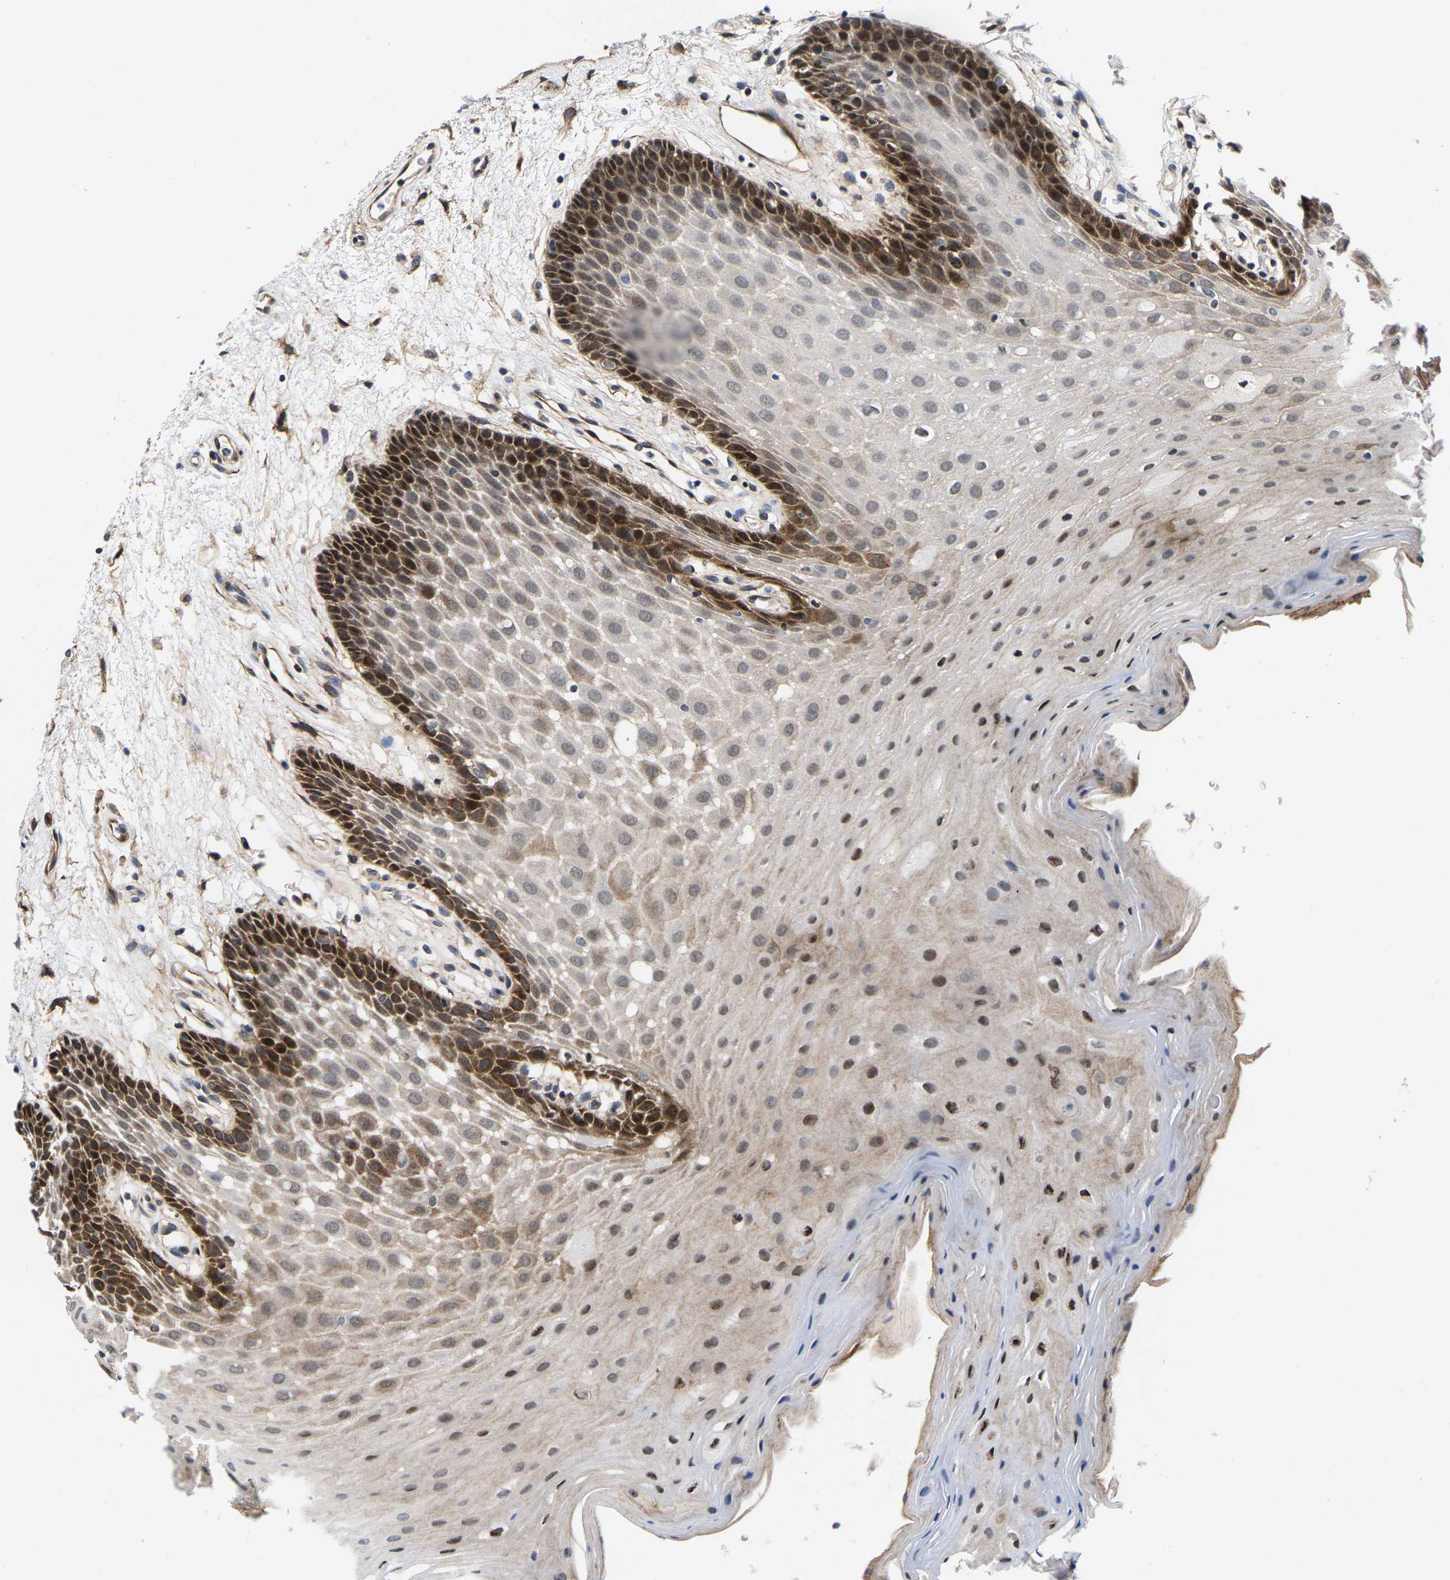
{"staining": {"intensity": "strong", "quantity": ">75%", "location": "cytoplasmic/membranous,nuclear"}, "tissue": "oral mucosa", "cell_type": "Squamous epithelial cells", "image_type": "normal", "snomed": [{"axis": "morphology", "description": "Normal tissue, NOS"}, {"axis": "morphology", "description": "Squamous cell carcinoma, NOS"}, {"axis": "topography", "description": "Oral tissue"}, {"axis": "topography", "description": "Head-Neck"}], "caption": "A micrograph of oral mucosa stained for a protein demonstrates strong cytoplasmic/membranous,nuclear brown staining in squamous epithelial cells. Immunohistochemistry (ihc) stains the protein of interest in brown and the nuclei are stained blue.", "gene": "GTPBP10", "patient": {"sex": "male", "age": 71}}